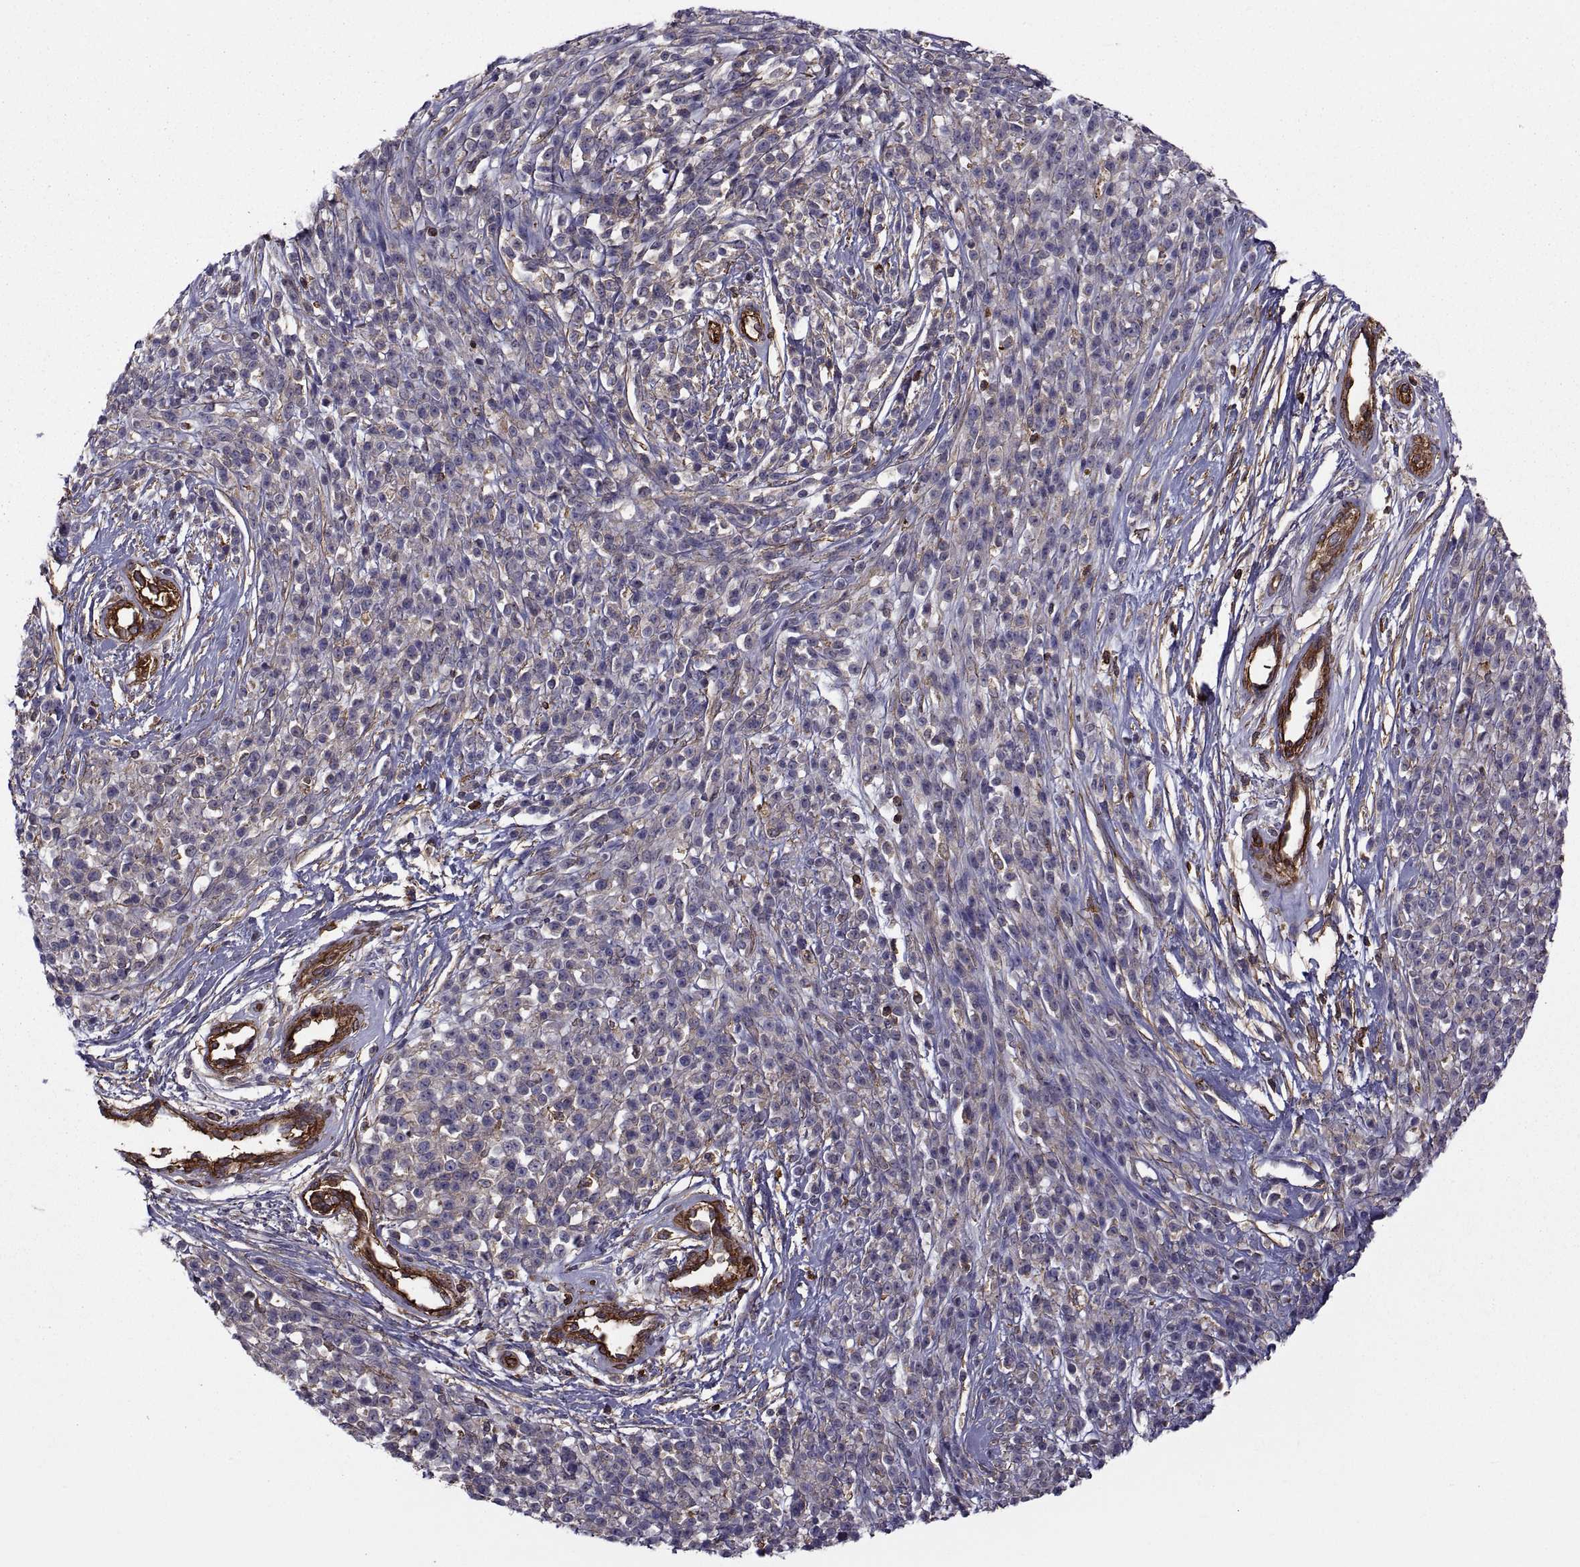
{"staining": {"intensity": "negative", "quantity": "none", "location": "none"}, "tissue": "melanoma", "cell_type": "Tumor cells", "image_type": "cancer", "snomed": [{"axis": "morphology", "description": "Malignant melanoma, NOS"}, {"axis": "topography", "description": "Skin"}, {"axis": "topography", "description": "Skin of trunk"}], "caption": "Photomicrograph shows no significant protein positivity in tumor cells of melanoma.", "gene": "MYH9", "patient": {"sex": "male", "age": 74}}